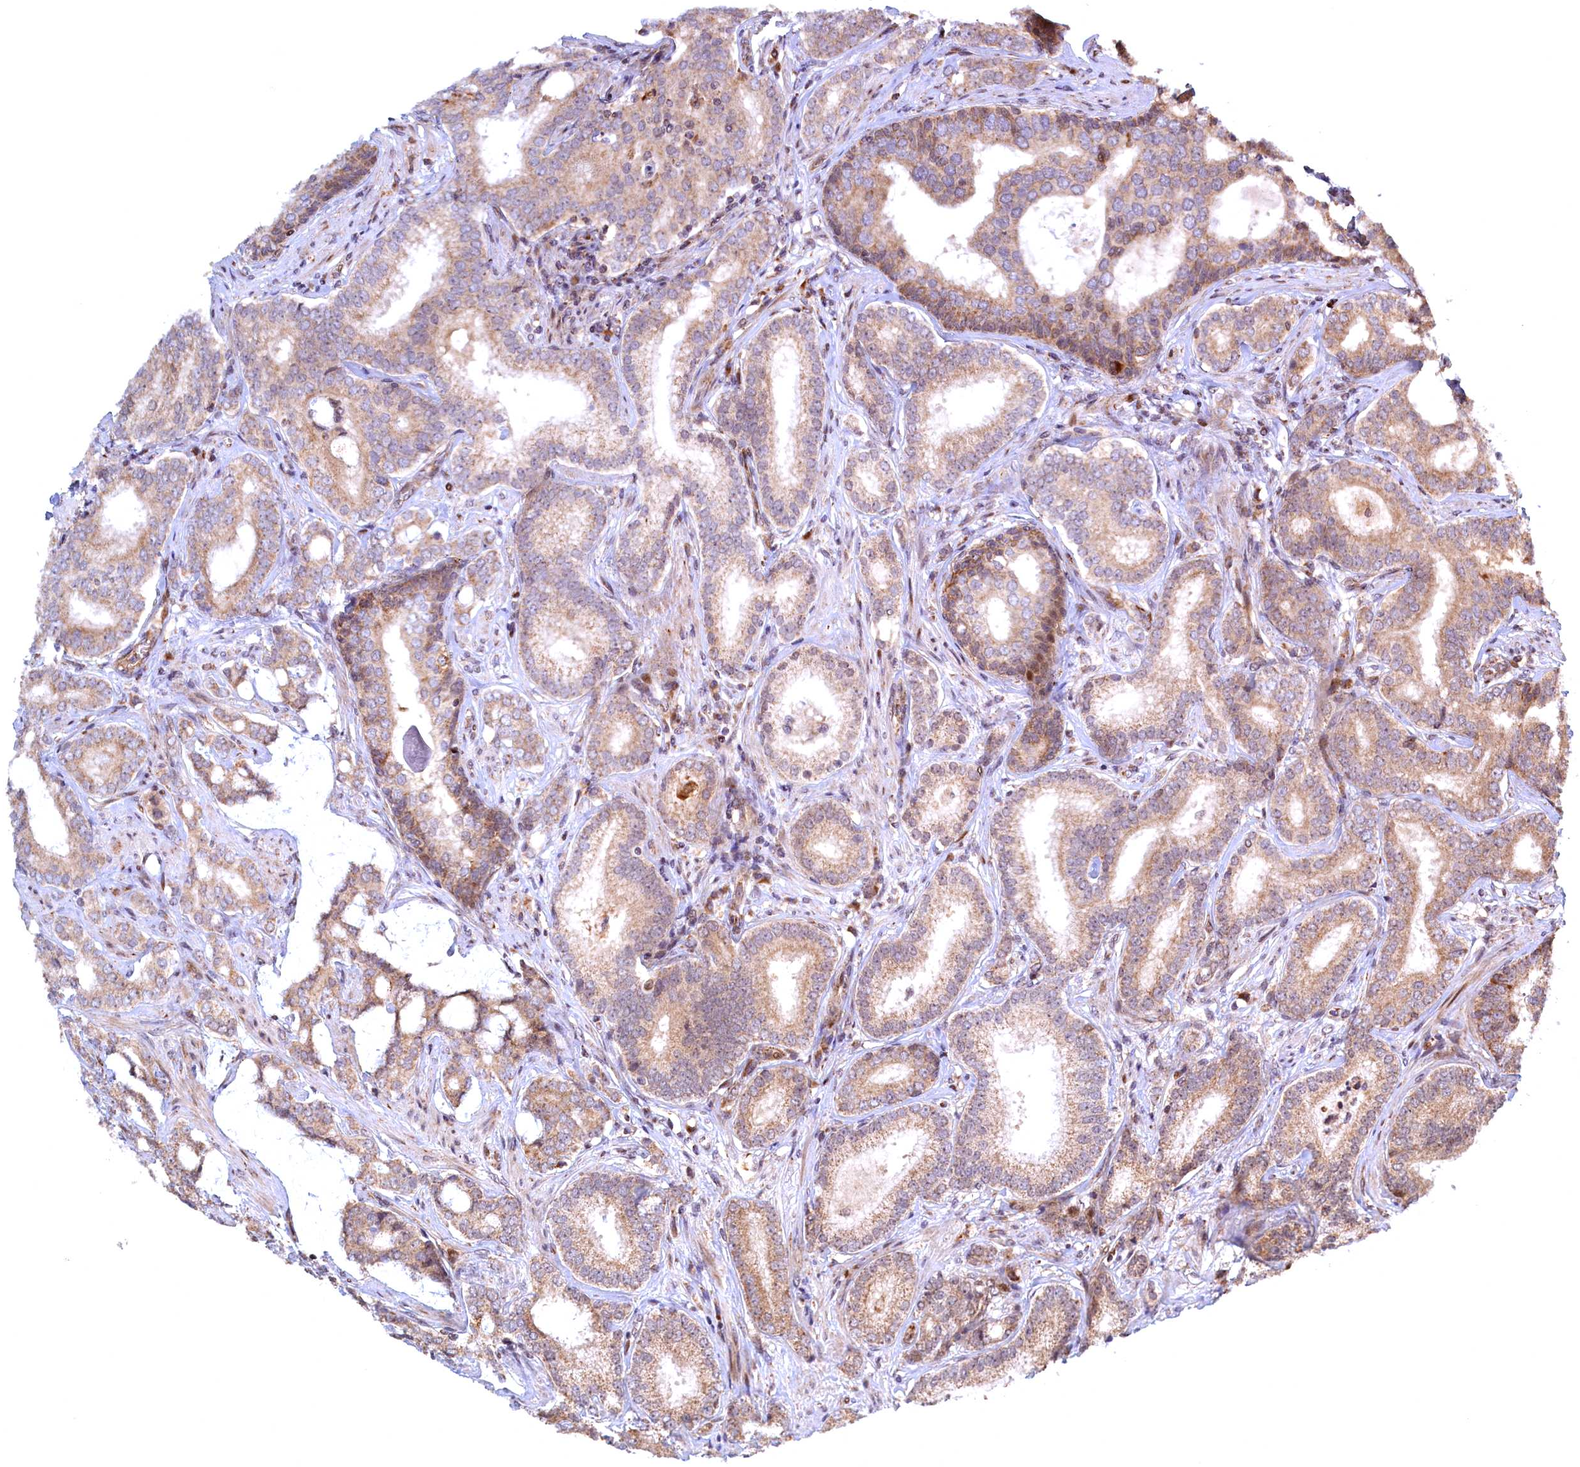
{"staining": {"intensity": "moderate", "quantity": ">75%", "location": "cytoplasmic/membranous"}, "tissue": "prostate cancer", "cell_type": "Tumor cells", "image_type": "cancer", "snomed": [{"axis": "morphology", "description": "Adenocarcinoma, High grade"}, {"axis": "topography", "description": "Prostate"}], "caption": "IHC histopathology image of neoplastic tissue: prostate cancer (high-grade adenocarcinoma) stained using IHC exhibits medium levels of moderate protein expression localized specifically in the cytoplasmic/membranous of tumor cells, appearing as a cytoplasmic/membranous brown color.", "gene": "PLA2G10", "patient": {"sex": "male", "age": 63}}